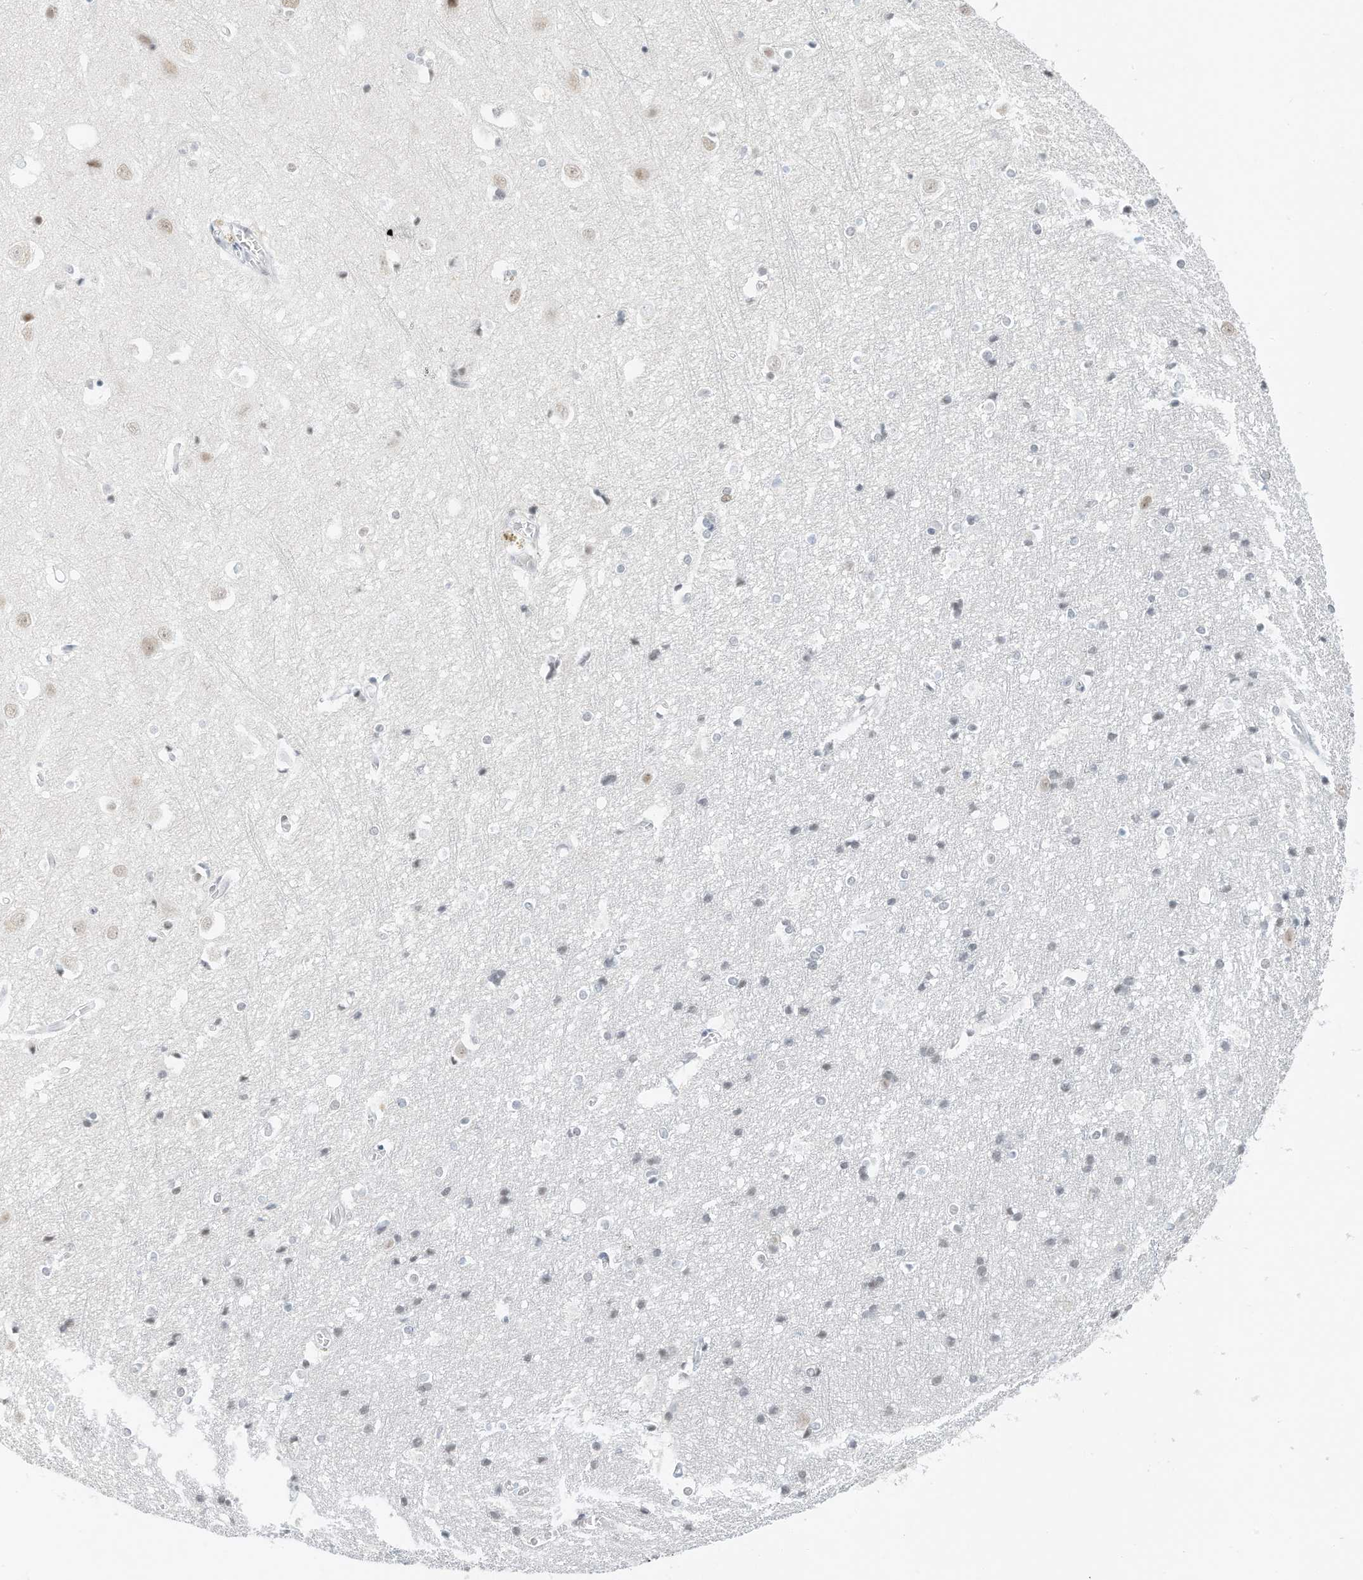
{"staining": {"intensity": "weak", "quantity": "<25%", "location": "nuclear"}, "tissue": "cerebral cortex", "cell_type": "Endothelial cells", "image_type": "normal", "snomed": [{"axis": "morphology", "description": "Normal tissue, NOS"}, {"axis": "topography", "description": "Cerebral cortex"}], "caption": "This image is of normal cerebral cortex stained with immunohistochemistry (IHC) to label a protein in brown with the nuclei are counter-stained blue. There is no positivity in endothelial cells. The staining was performed using DAB (3,3'-diaminobenzidine) to visualize the protein expression in brown, while the nuclei were stained in blue with hematoxylin (Magnification: 20x).", "gene": "PGC", "patient": {"sex": "male", "age": 54}}